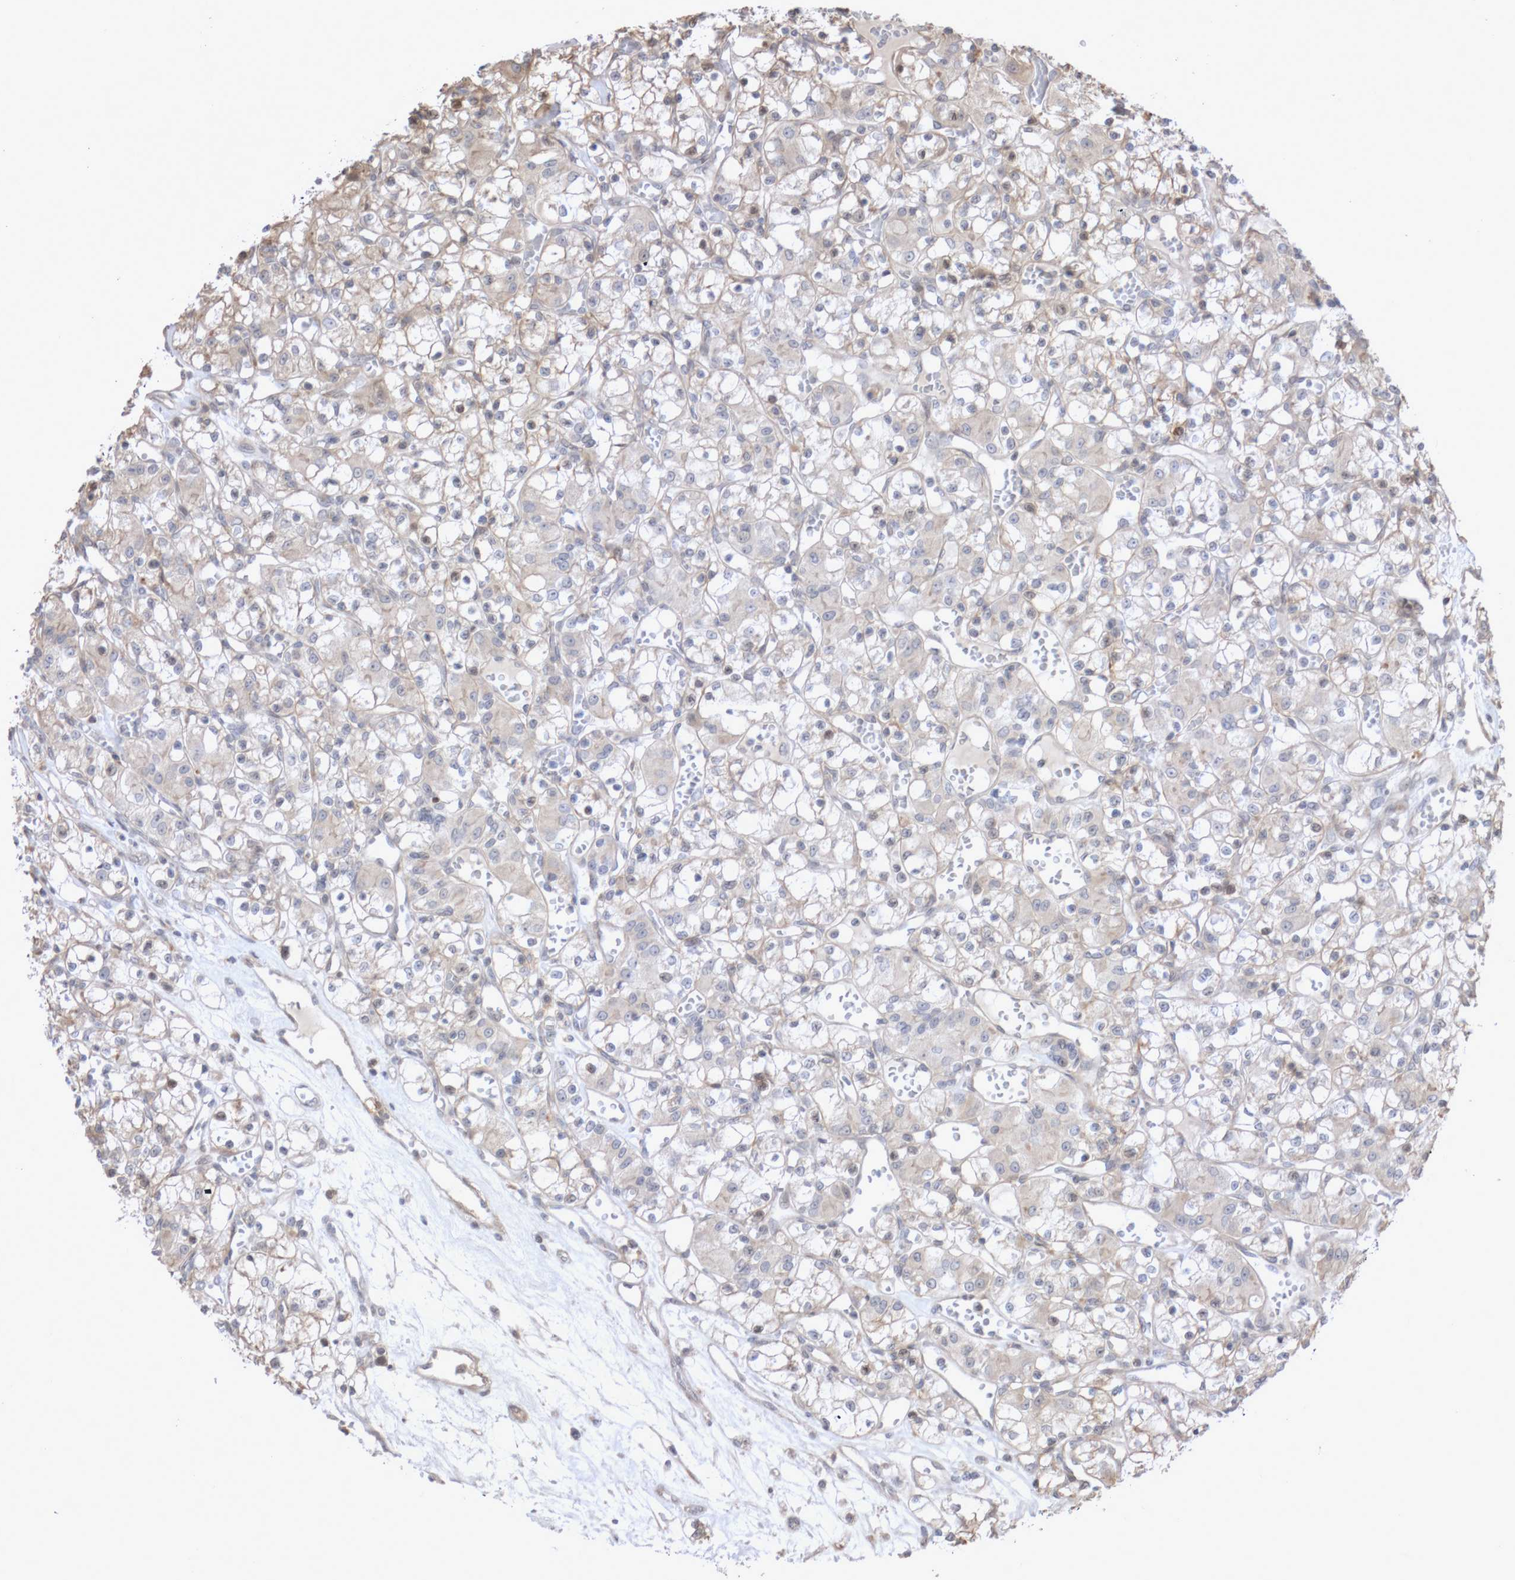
{"staining": {"intensity": "negative", "quantity": "none", "location": "none"}, "tissue": "renal cancer", "cell_type": "Tumor cells", "image_type": "cancer", "snomed": [{"axis": "morphology", "description": "Adenocarcinoma, NOS"}, {"axis": "topography", "description": "Kidney"}], "caption": "Photomicrograph shows no significant protein positivity in tumor cells of renal cancer (adenocarcinoma).", "gene": "DPH7", "patient": {"sex": "female", "age": 59}}